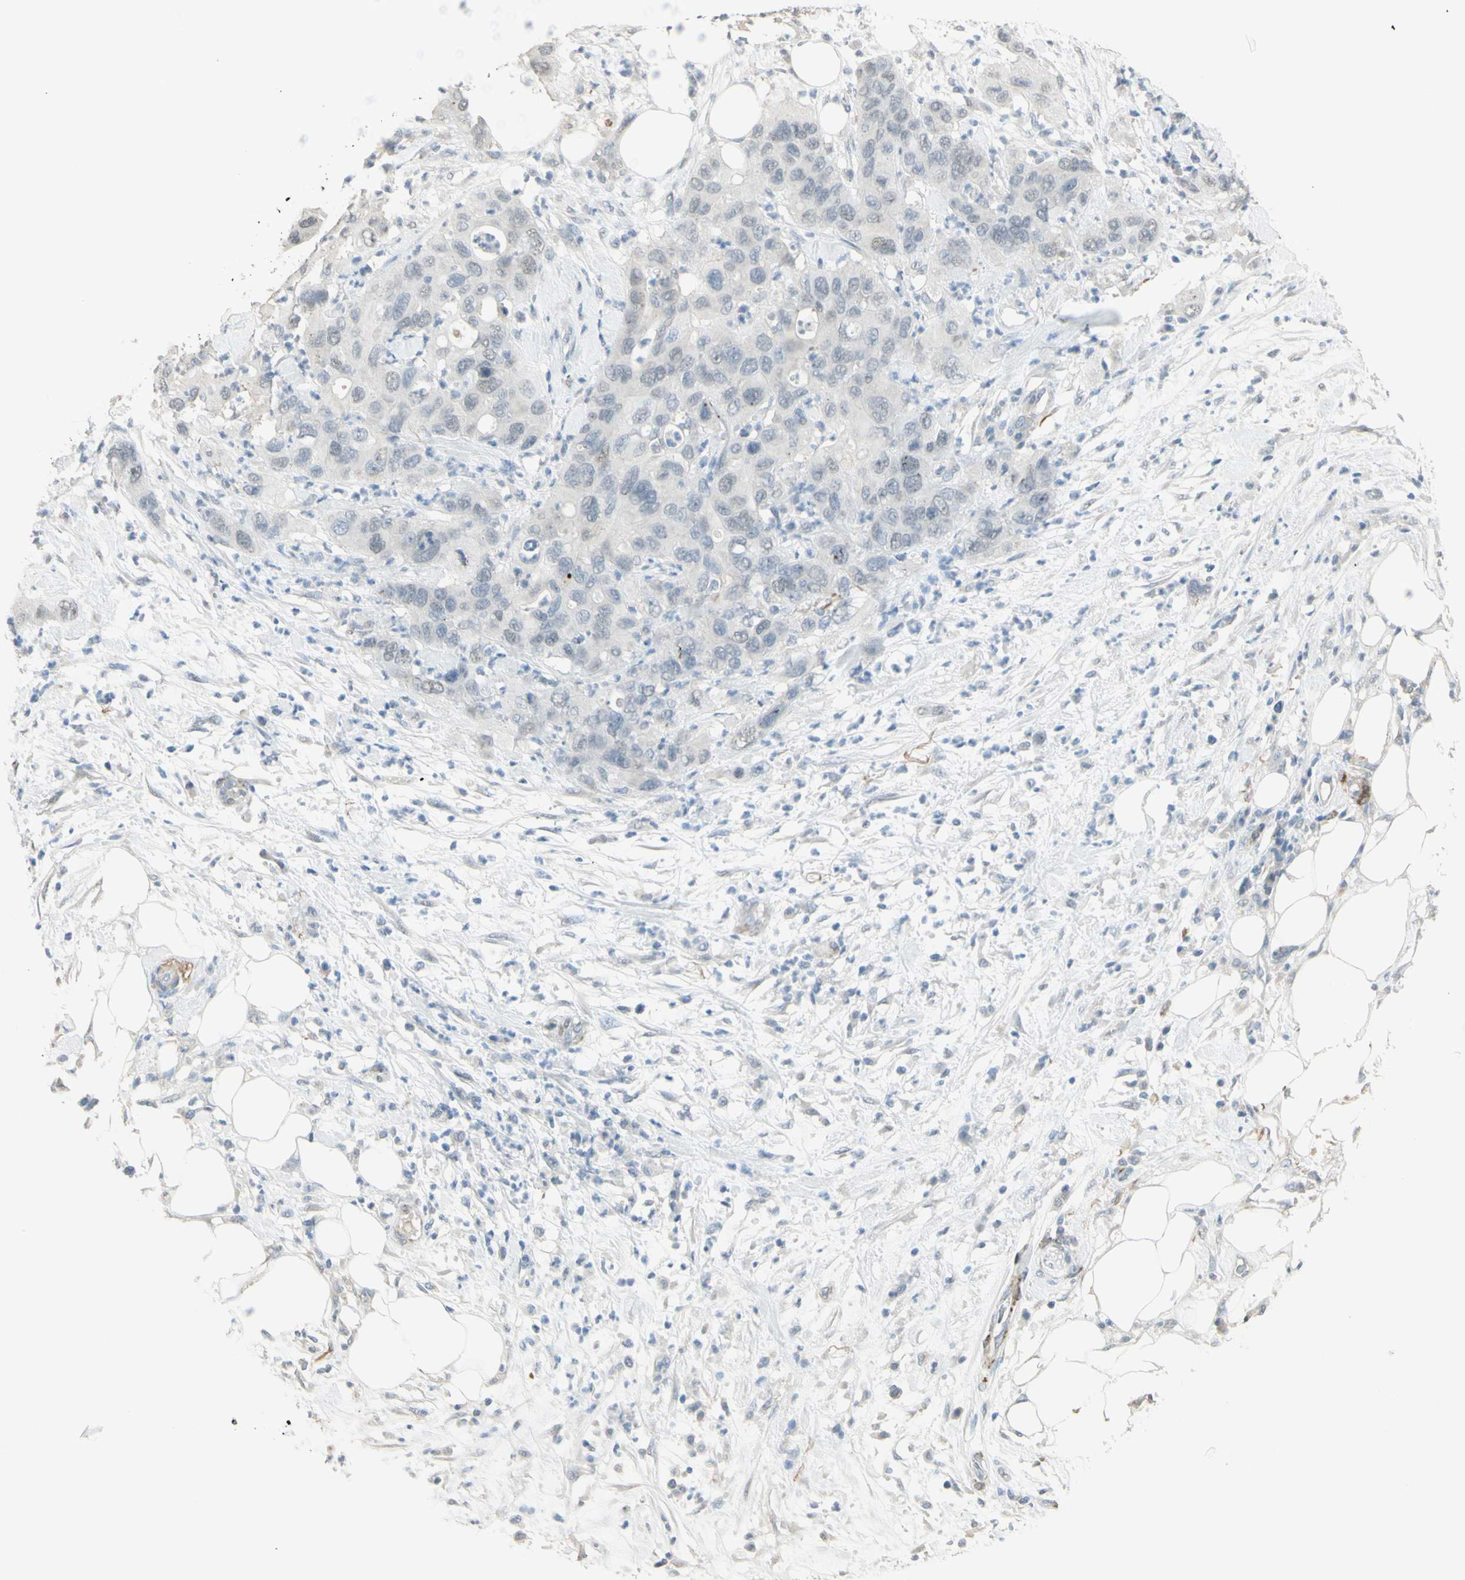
{"staining": {"intensity": "negative", "quantity": "none", "location": "none"}, "tissue": "pancreatic cancer", "cell_type": "Tumor cells", "image_type": "cancer", "snomed": [{"axis": "morphology", "description": "Adenocarcinoma, NOS"}, {"axis": "topography", "description": "Pancreas"}], "caption": "Immunohistochemistry of human pancreatic adenocarcinoma reveals no positivity in tumor cells. Nuclei are stained in blue.", "gene": "MUC3A", "patient": {"sex": "female", "age": 71}}